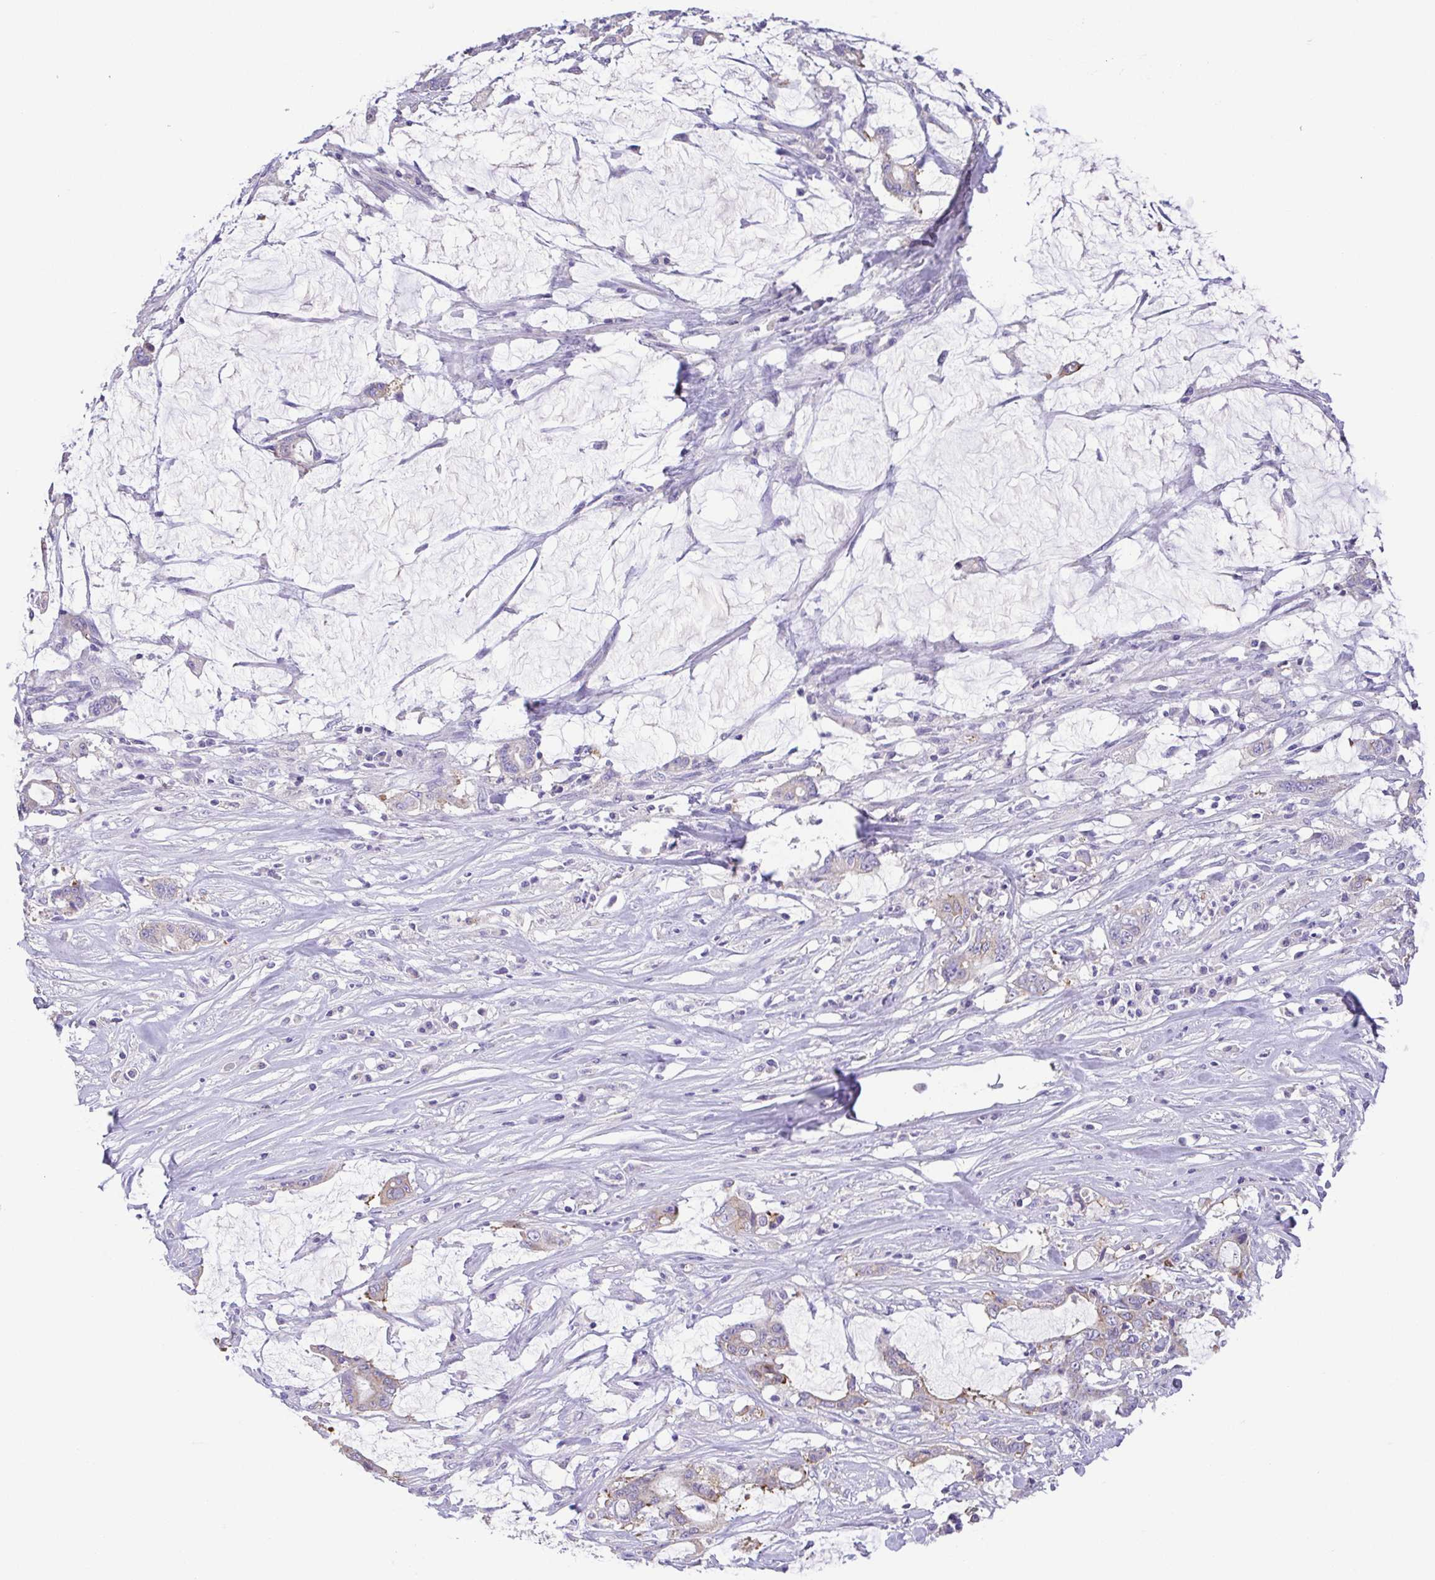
{"staining": {"intensity": "weak", "quantity": "<25%", "location": "cytoplasmic/membranous"}, "tissue": "stomach cancer", "cell_type": "Tumor cells", "image_type": "cancer", "snomed": [{"axis": "morphology", "description": "Adenocarcinoma, NOS"}, {"axis": "topography", "description": "Stomach, upper"}], "caption": "DAB (3,3'-diaminobenzidine) immunohistochemical staining of human stomach cancer shows no significant staining in tumor cells. (DAB immunohistochemistry (IHC) with hematoxylin counter stain).", "gene": "SLC13A1", "patient": {"sex": "male", "age": 68}}